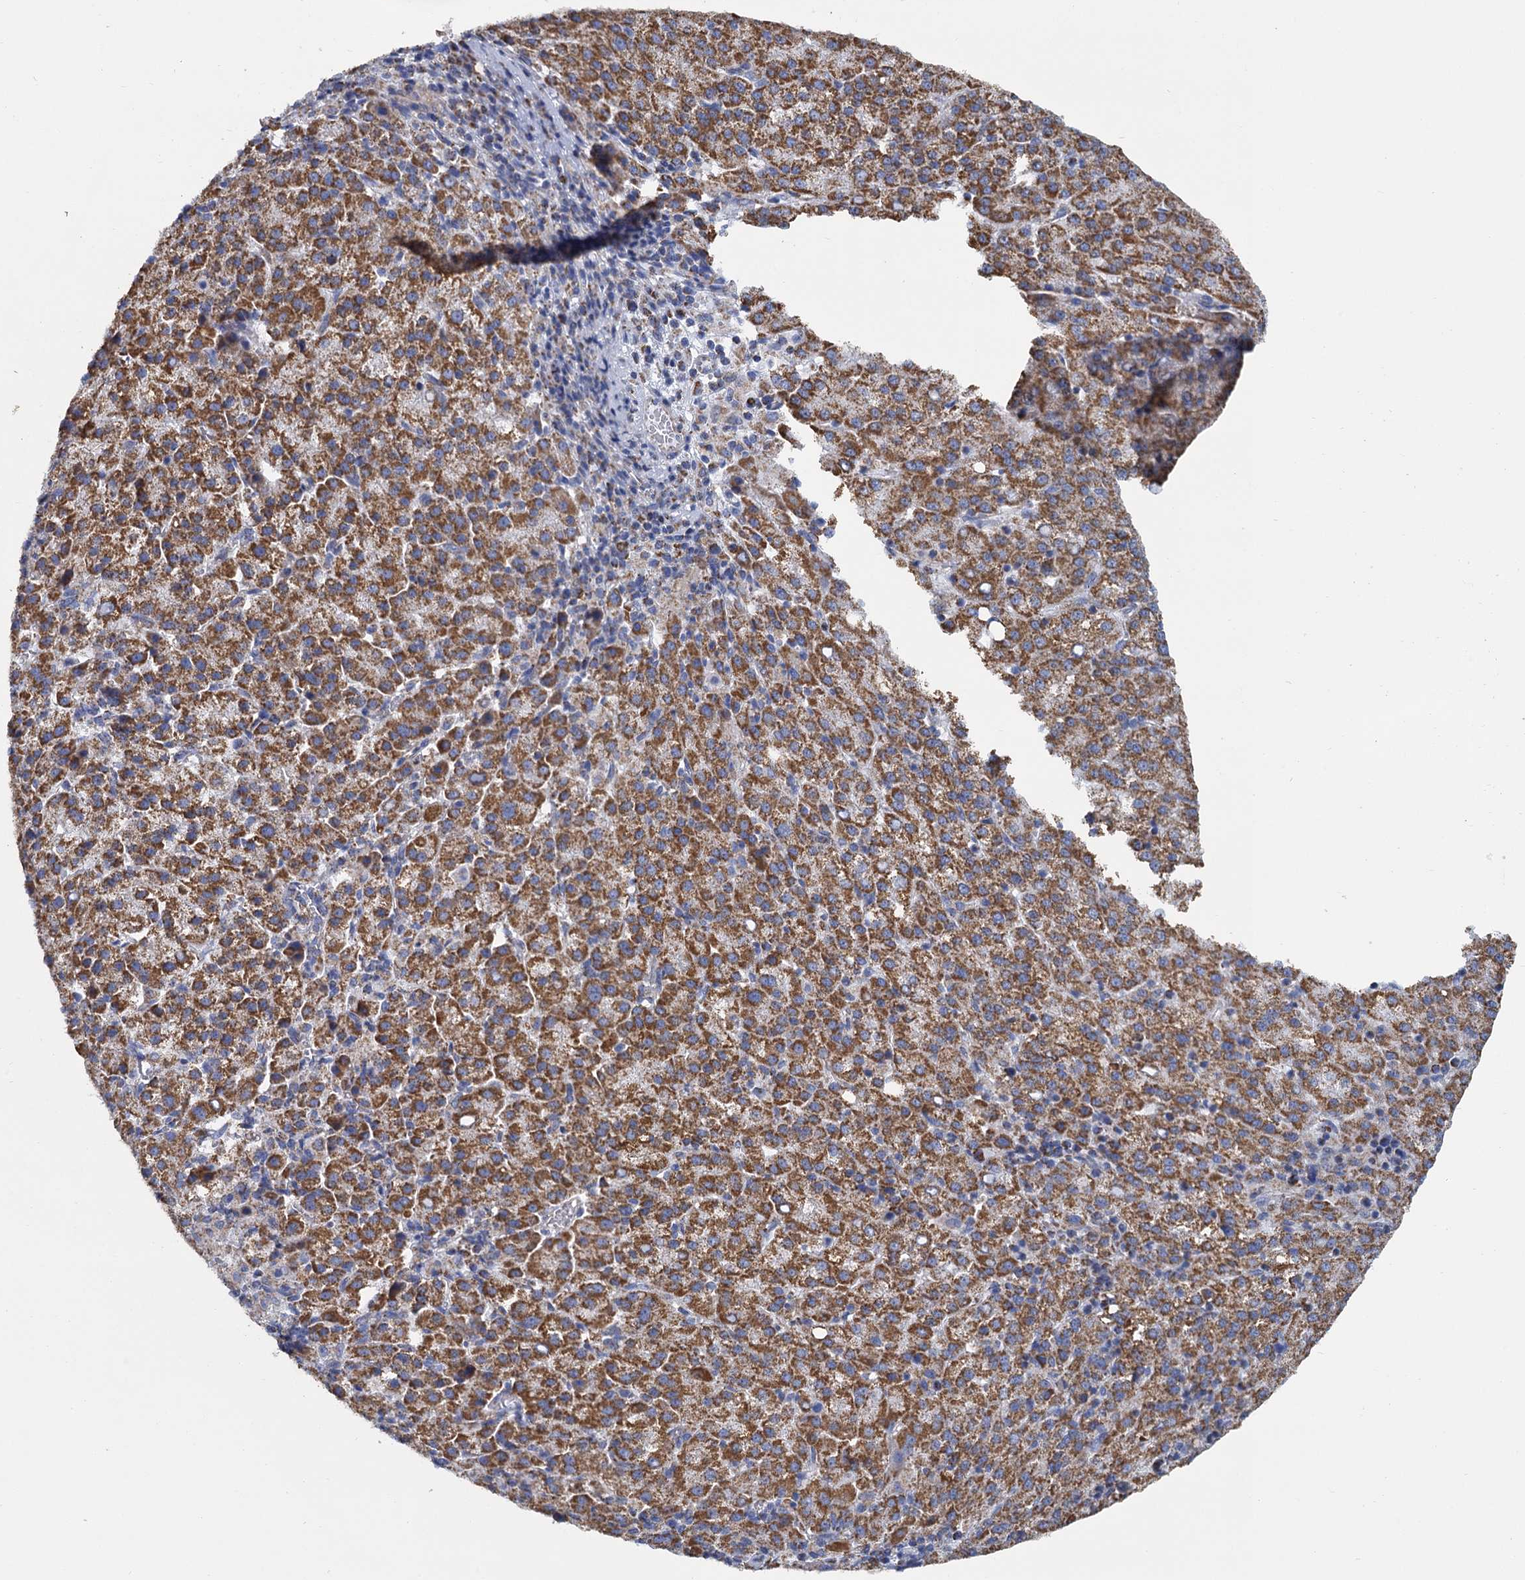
{"staining": {"intensity": "strong", "quantity": ">75%", "location": "cytoplasmic/membranous"}, "tissue": "liver cancer", "cell_type": "Tumor cells", "image_type": "cancer", "snomed": [{"axis": "morphology", "description": "Carcinoma, Hepatocellular, NOS"}, {"axis": "topography", "description": "Liver"}], "caption": "Brown immunohistochemical staining in human liver cancer exhibits strong cytoplasmic/membranous expression in approximately >75% of tumor cells. Nuclei are stained in blue.", "gene": "CCP110", "patient": {"sex": "female", "age": 58}}